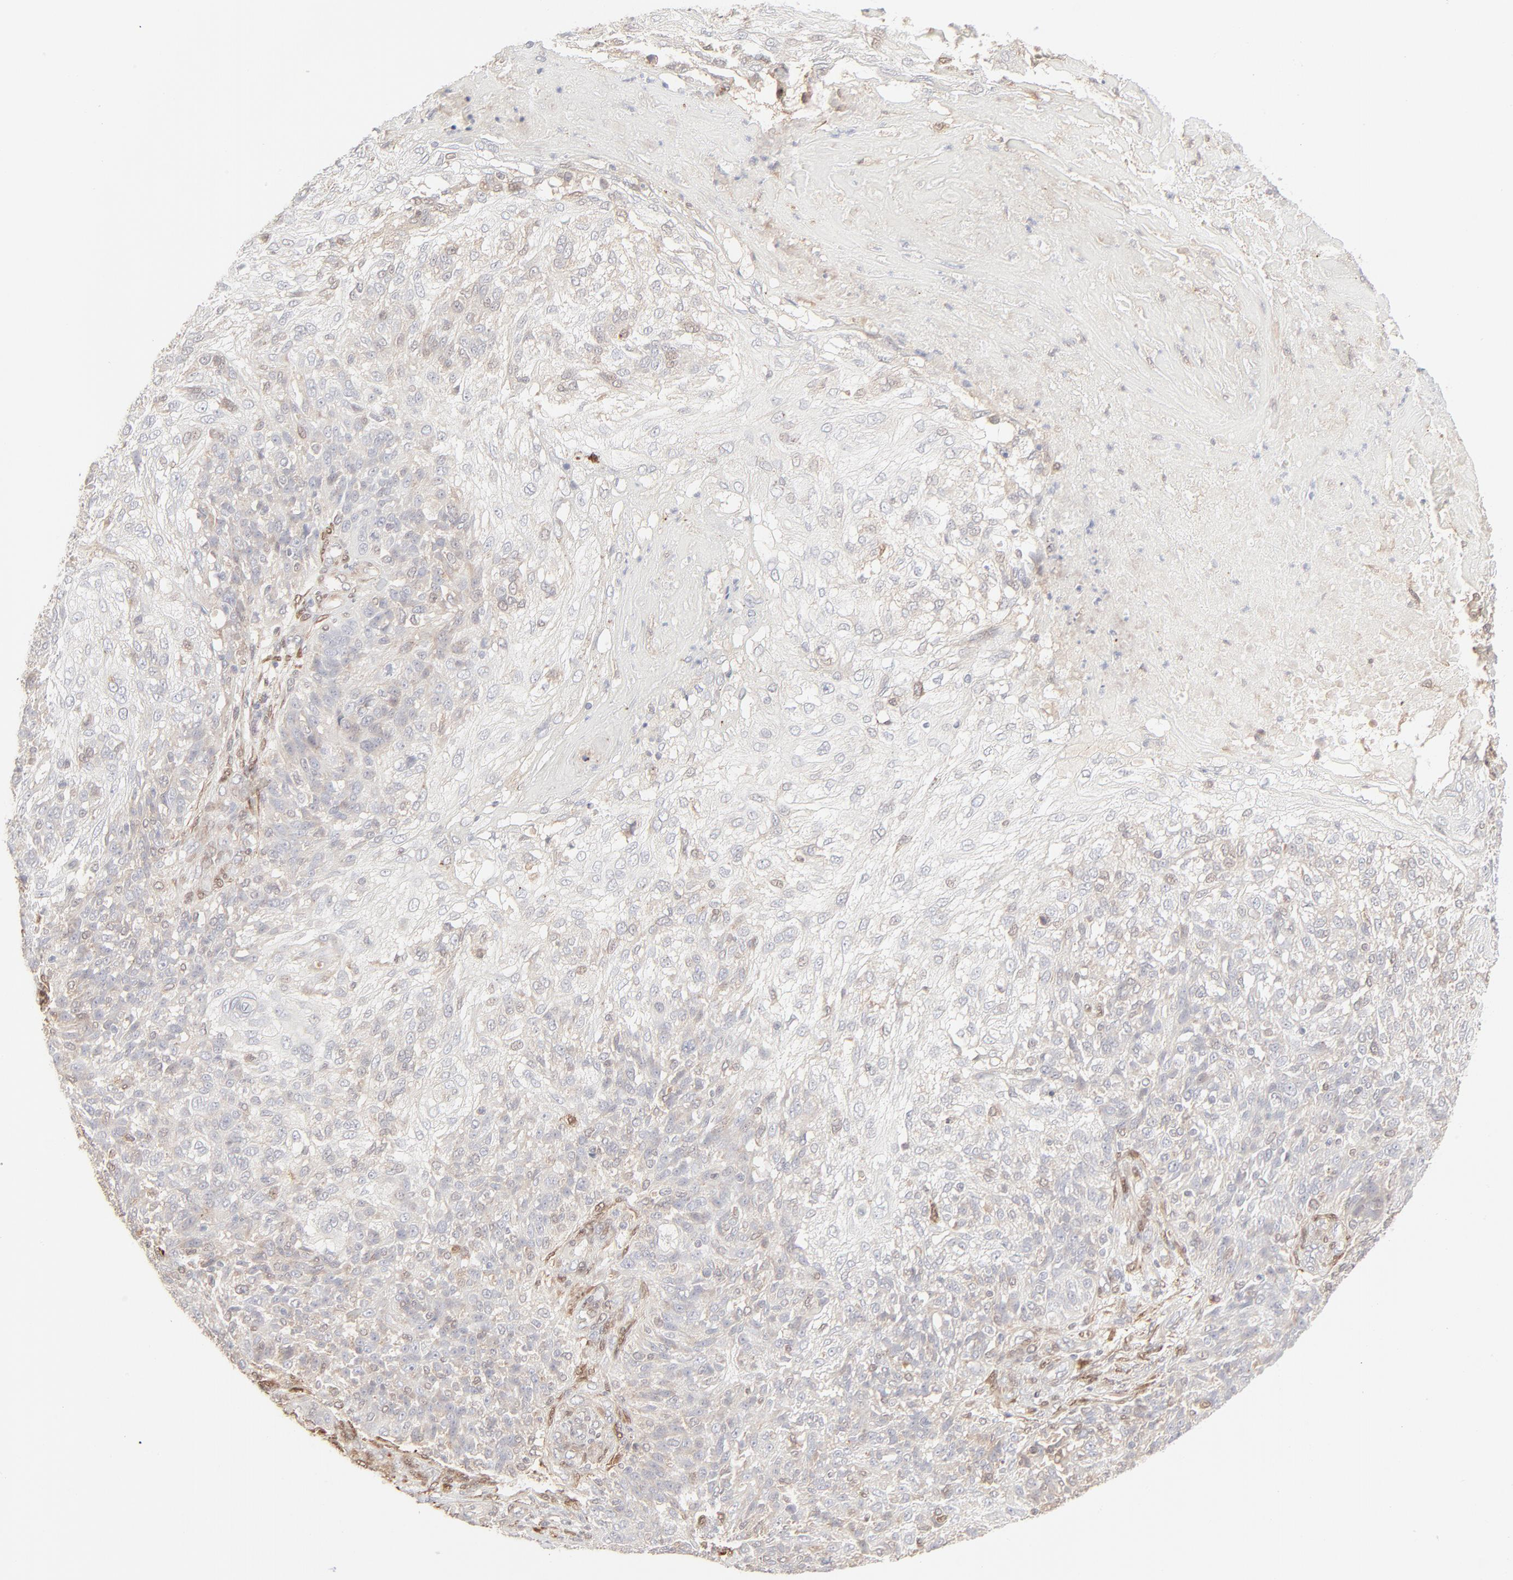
{"staining": {"intensity": "negative", "quantity": "none", "location": "none"}, "tissue": "skin cancer", "cell_type": "Tumor cells", "image_type": "cancer", "snomed": [{"axis": "morphology", "description": "Normal tissue, NOS"}, {"axis": "morphology", "description": "Squamous cell carcinoma, NOS"}, {"axis": "topography", "description": "Skin"}], "caption": "A photomicrograph of human skin cancer (squamous cell carcinoma) is negative for staining in tumor cells.", "gene": "LGALS2", "patient": {"sex": "female", "age": 83}}